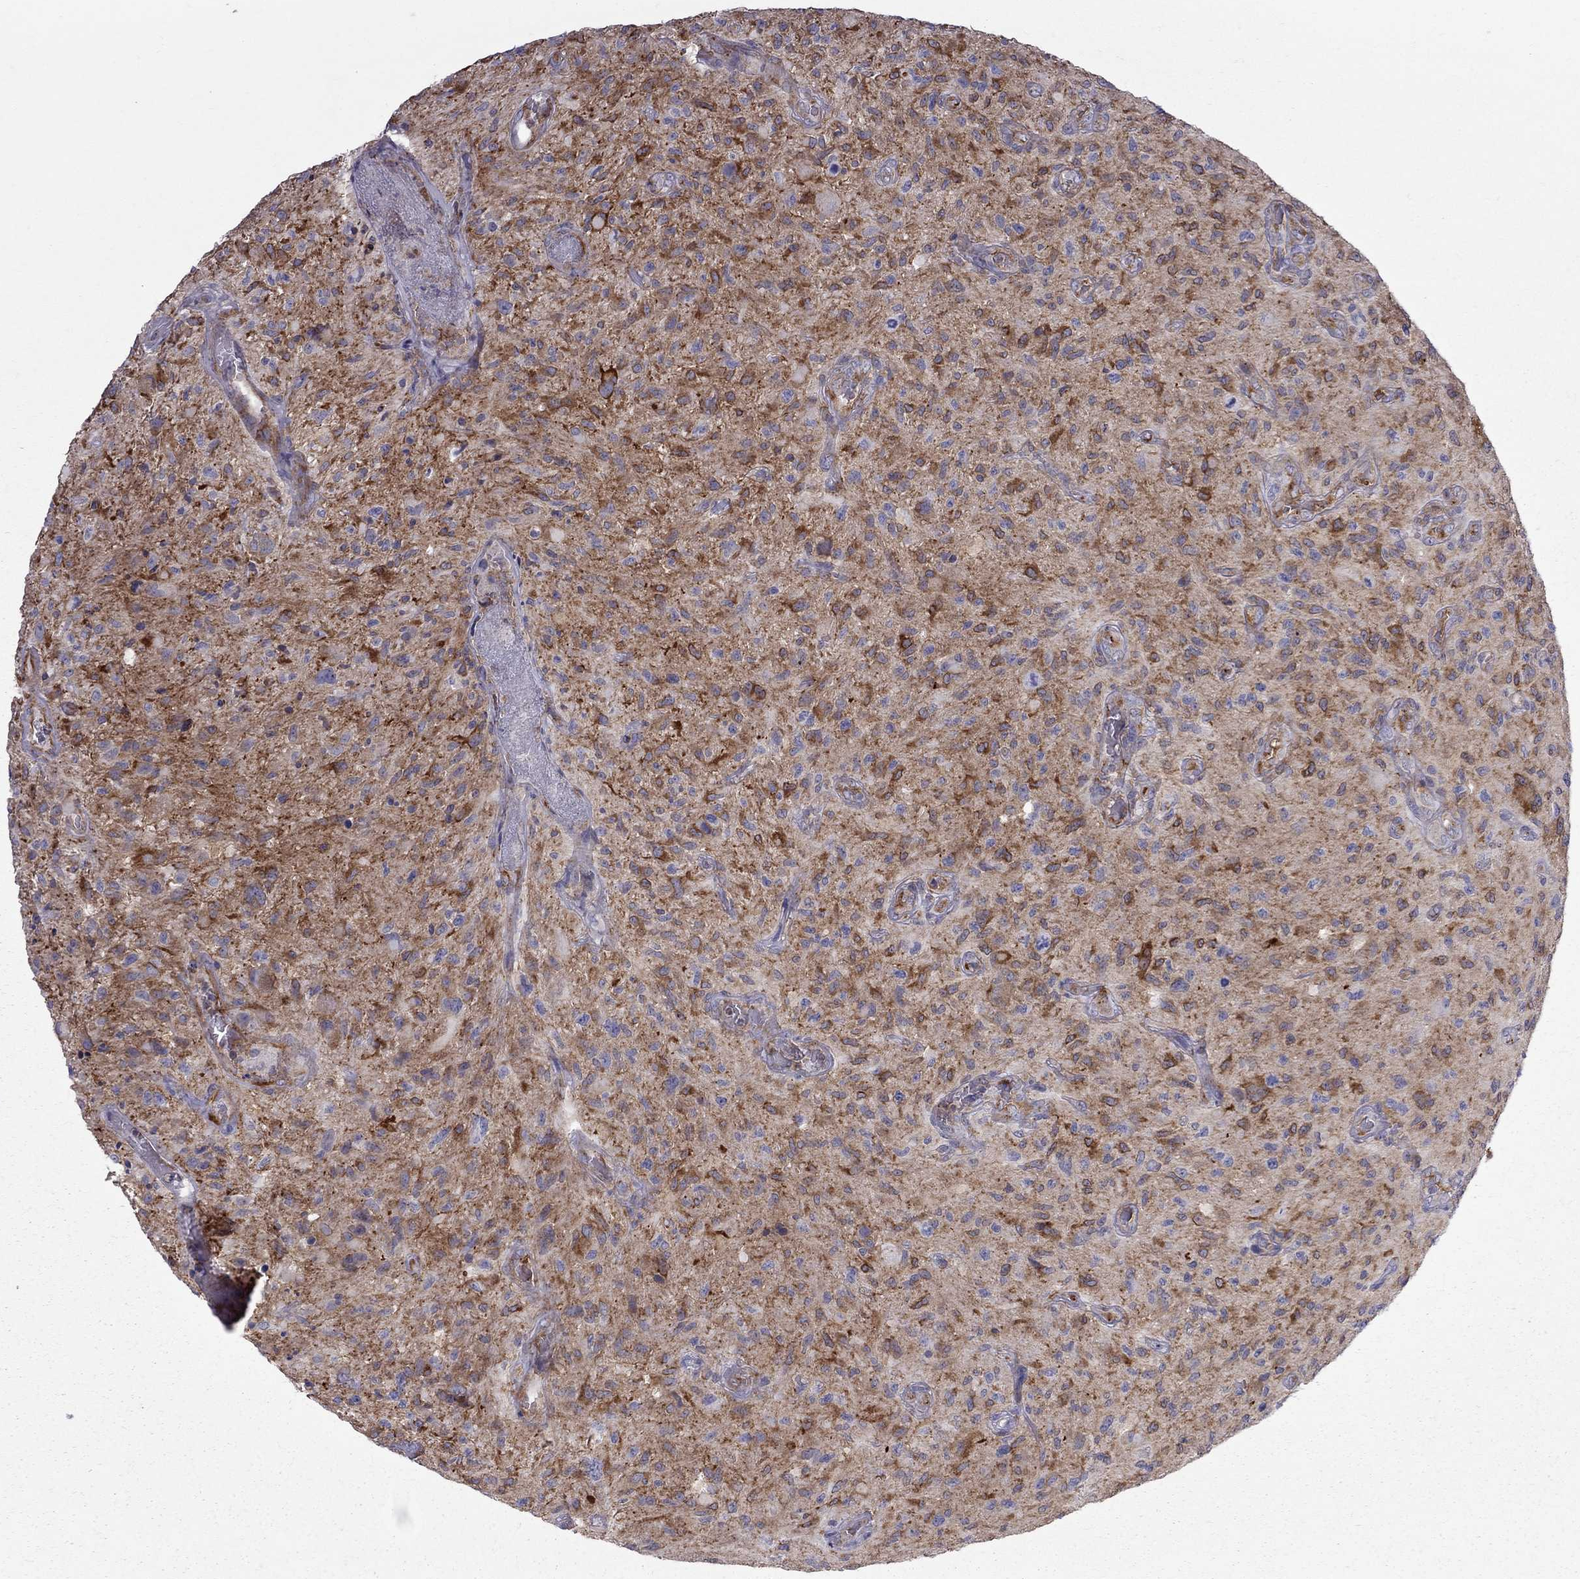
{"staining": {"intensity": "negative", "quantity": "none", "location": "none"}, "tissue": "glioma", "cell_type": "Tumor cells", "image_type": "cancer", "snomed": [{"axis": "morphology", "description": "Glioma, malignant, NOS"}, {"axis": "morphology", "description": "Glioma, malignant, High grade"}, {"axis": "topography", "description": "Brain"}], "caption": "IHC image of neoplastic tissue: glioma (malignant) stained with DAB (3,3'-diaminobenzidine) demonstrates no significant protein staining in tumor cells. Brightfield microscopy of IHC stained with DAB (brown) and hematoxylin (blue), captured at high magnification.", "gene": "EIF4E3", "patient": {"sex": "female", "age": 71}}